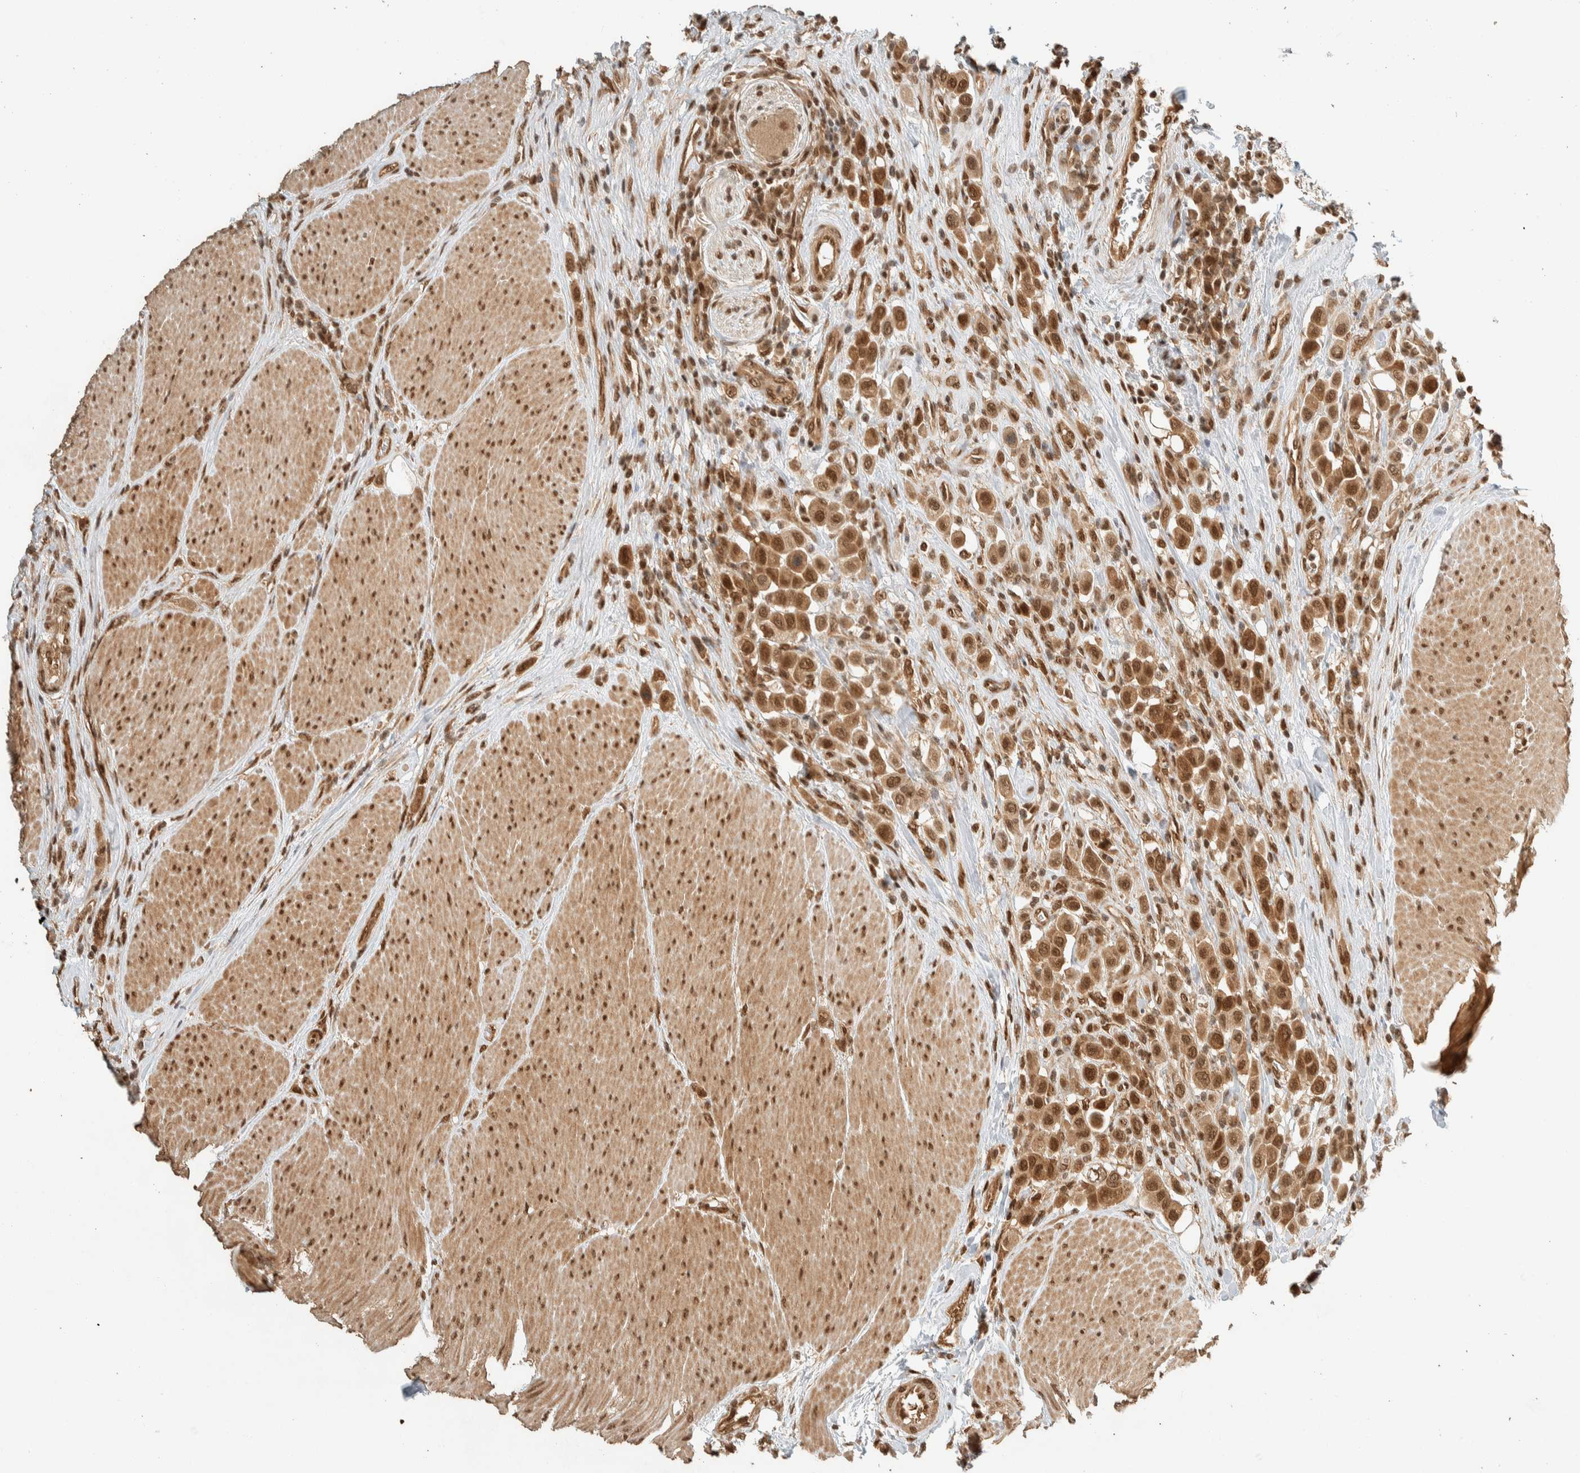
{"staining": {"intensity": "moderate", "quantity": ">75%", "location": "cytoplasmic/membranous,nuclear"}, "tissue": "urothelial cancer", "cell_type": "Tumor cells", "image_type": "cancer", "snomed": [{"axis": "morphology", "description": "Urothelial carcinoma, High grade"}, {"axis": "topography", "description": "Urinary bladder"}], "caption": "IHC image of neoplastic tissue: human urothelial cancer stained using IHC shows medium levels of moderate protein expression localized specifically in the cytoplasmic/membranous and nuclear of tumor cells, appearing as a cytoplasmic/membranous and nuclear brown color.", "gene": "ZBTB2", "patient": {"sex": "male", "age": 50}}